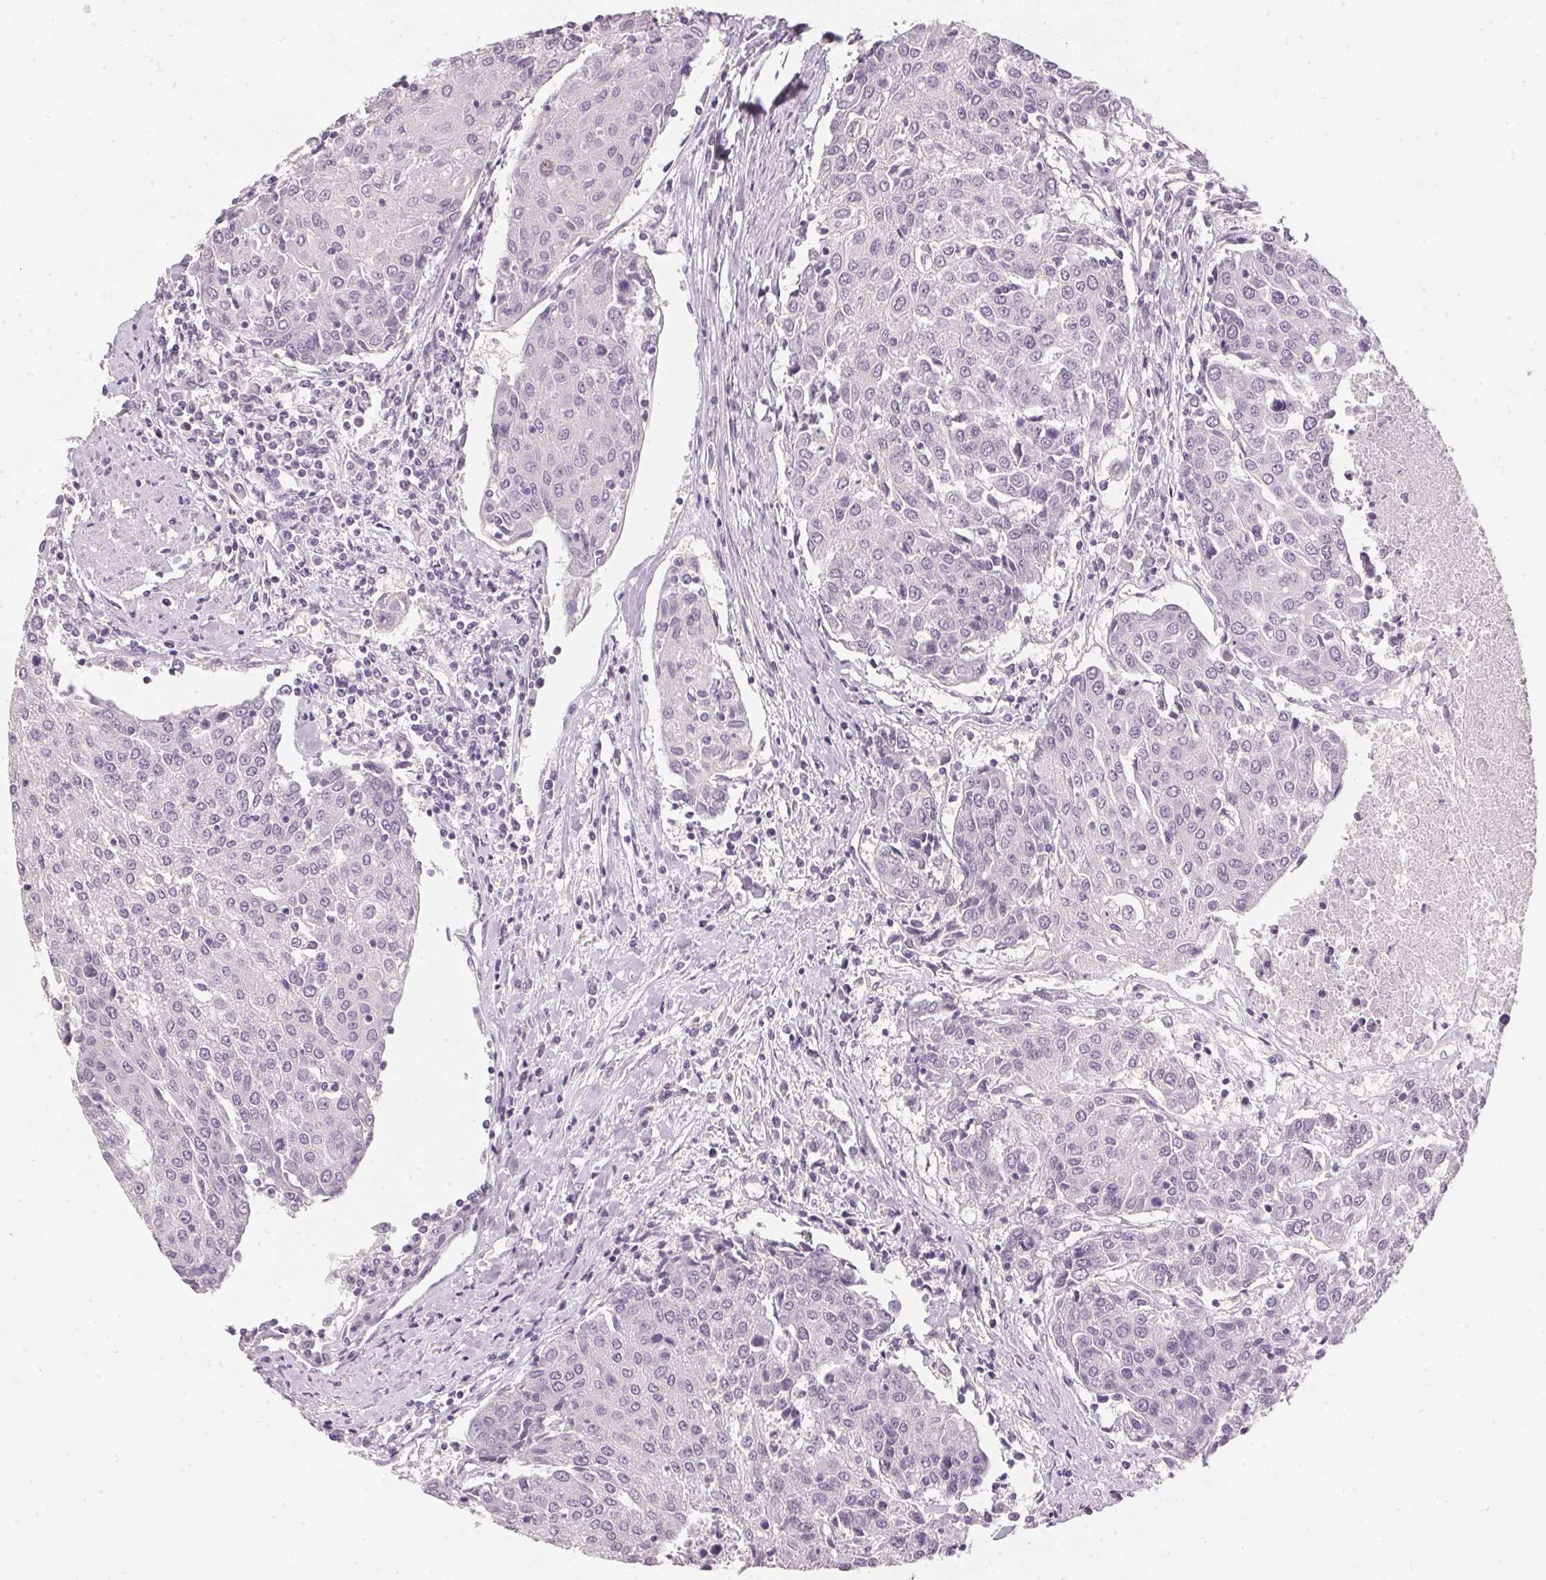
{"staining": {"intensity": "negative", "quantity": "none", "location": "none"}, "tissue": "urothelial cancer", "cell_type": "Tumor cells", "image_type": "cancer", "snomed": [{"axis": "morphology", "description": "Urothelial carcinoma, High grade"}, {"axis": "topography", "description": "Urinary bladder"}], "caption": "Histopathology image shows no protein expression in tumor cells of urothelial cancer tissue.", "gene": "IGFBP1", "patient": {"sex": "female", "age": 85}}